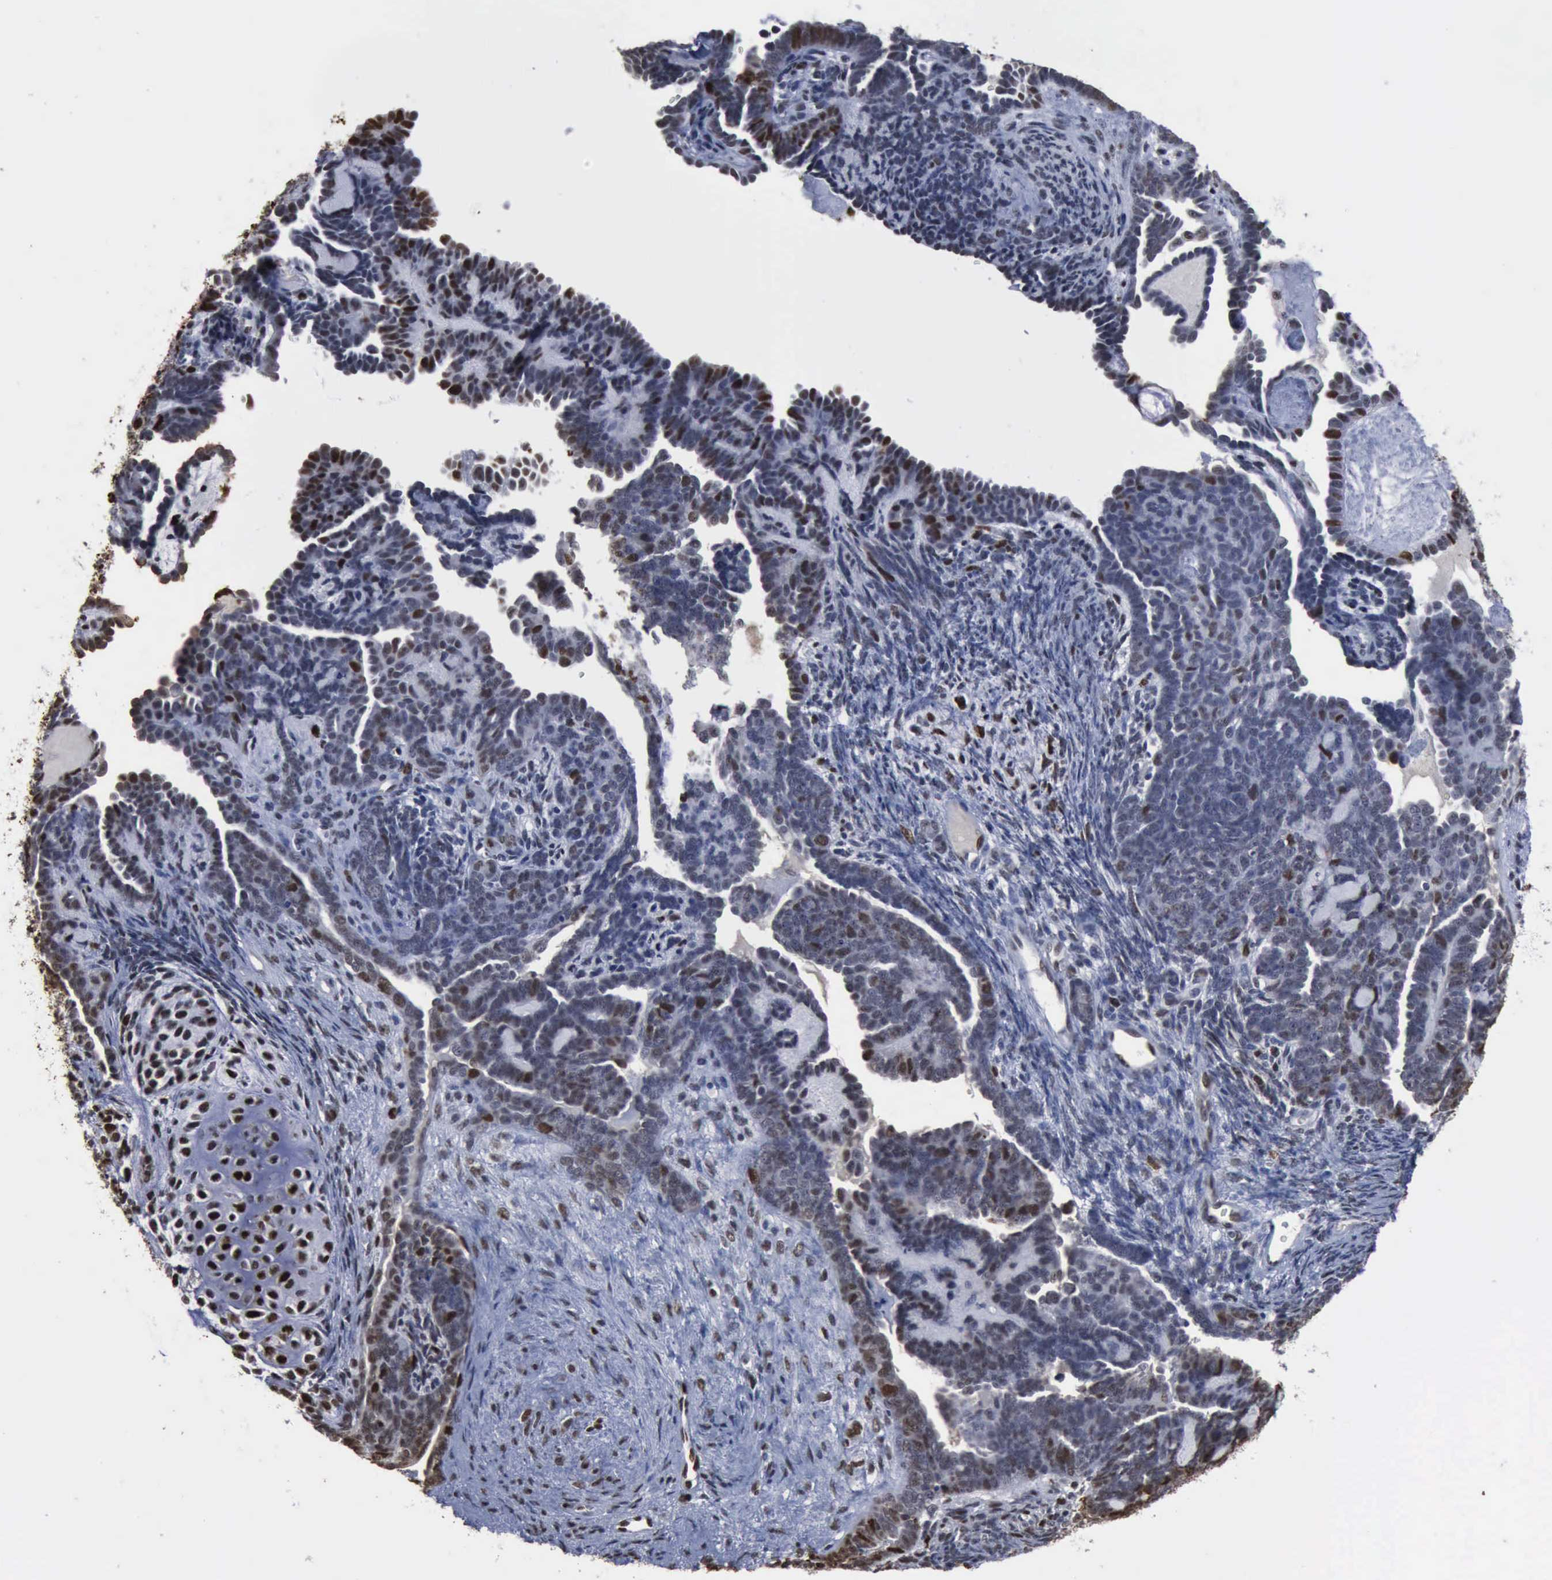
{"staining": {"intensity": "moderate", "quantity": "25%-75%", "location": "nuclear"}, "tissue": "endometrial cancer", "cell_type": "Tumor cells", "image_type": "cancer", "snomed": [{"axis": "morphology", "description": "Neoplasm, malignant, NOS"}, {"axis": "topography", "description": "Endometrium"}], "caption": "Immunohistochemical staining of human endometrial cancer (malignant neoplasm) shows medium levels of moderate nuclear protein positivity in about 25%-75% of tumor cells.", "gene": "PCNA", "patient": {"sex": "female", "age": 74}}